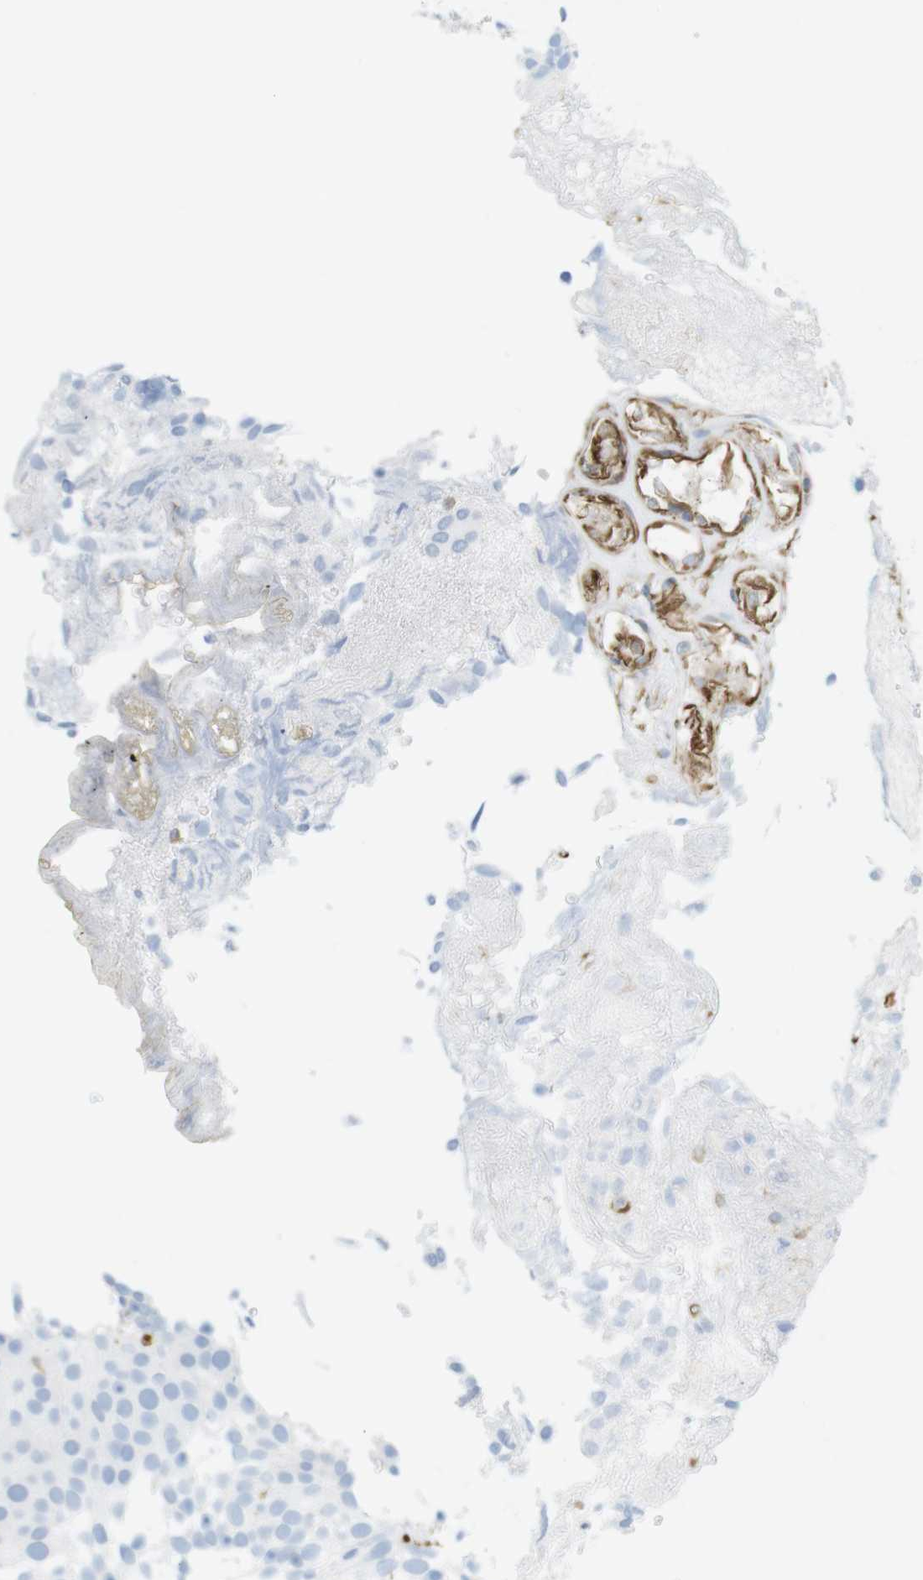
{"staining": {"intensity": "negative", "quantity": "none", "location": "none"}, "tissue": "urothelial cancer", "cell_type": "Tumor cells", "image_type": "cancer", "snomed": [{"axis": "morphology", "description": "Urothelial carcinoma, Low grade"}, {"axis": "topography", "description": "Urinary bladder"}], "caption": "IHC of urothelial carcinoma (low-grade) demonstrates no positivity in tumor cells.", "gene": "MS4A10", "patient": {"sex": "male", "age": 78}}